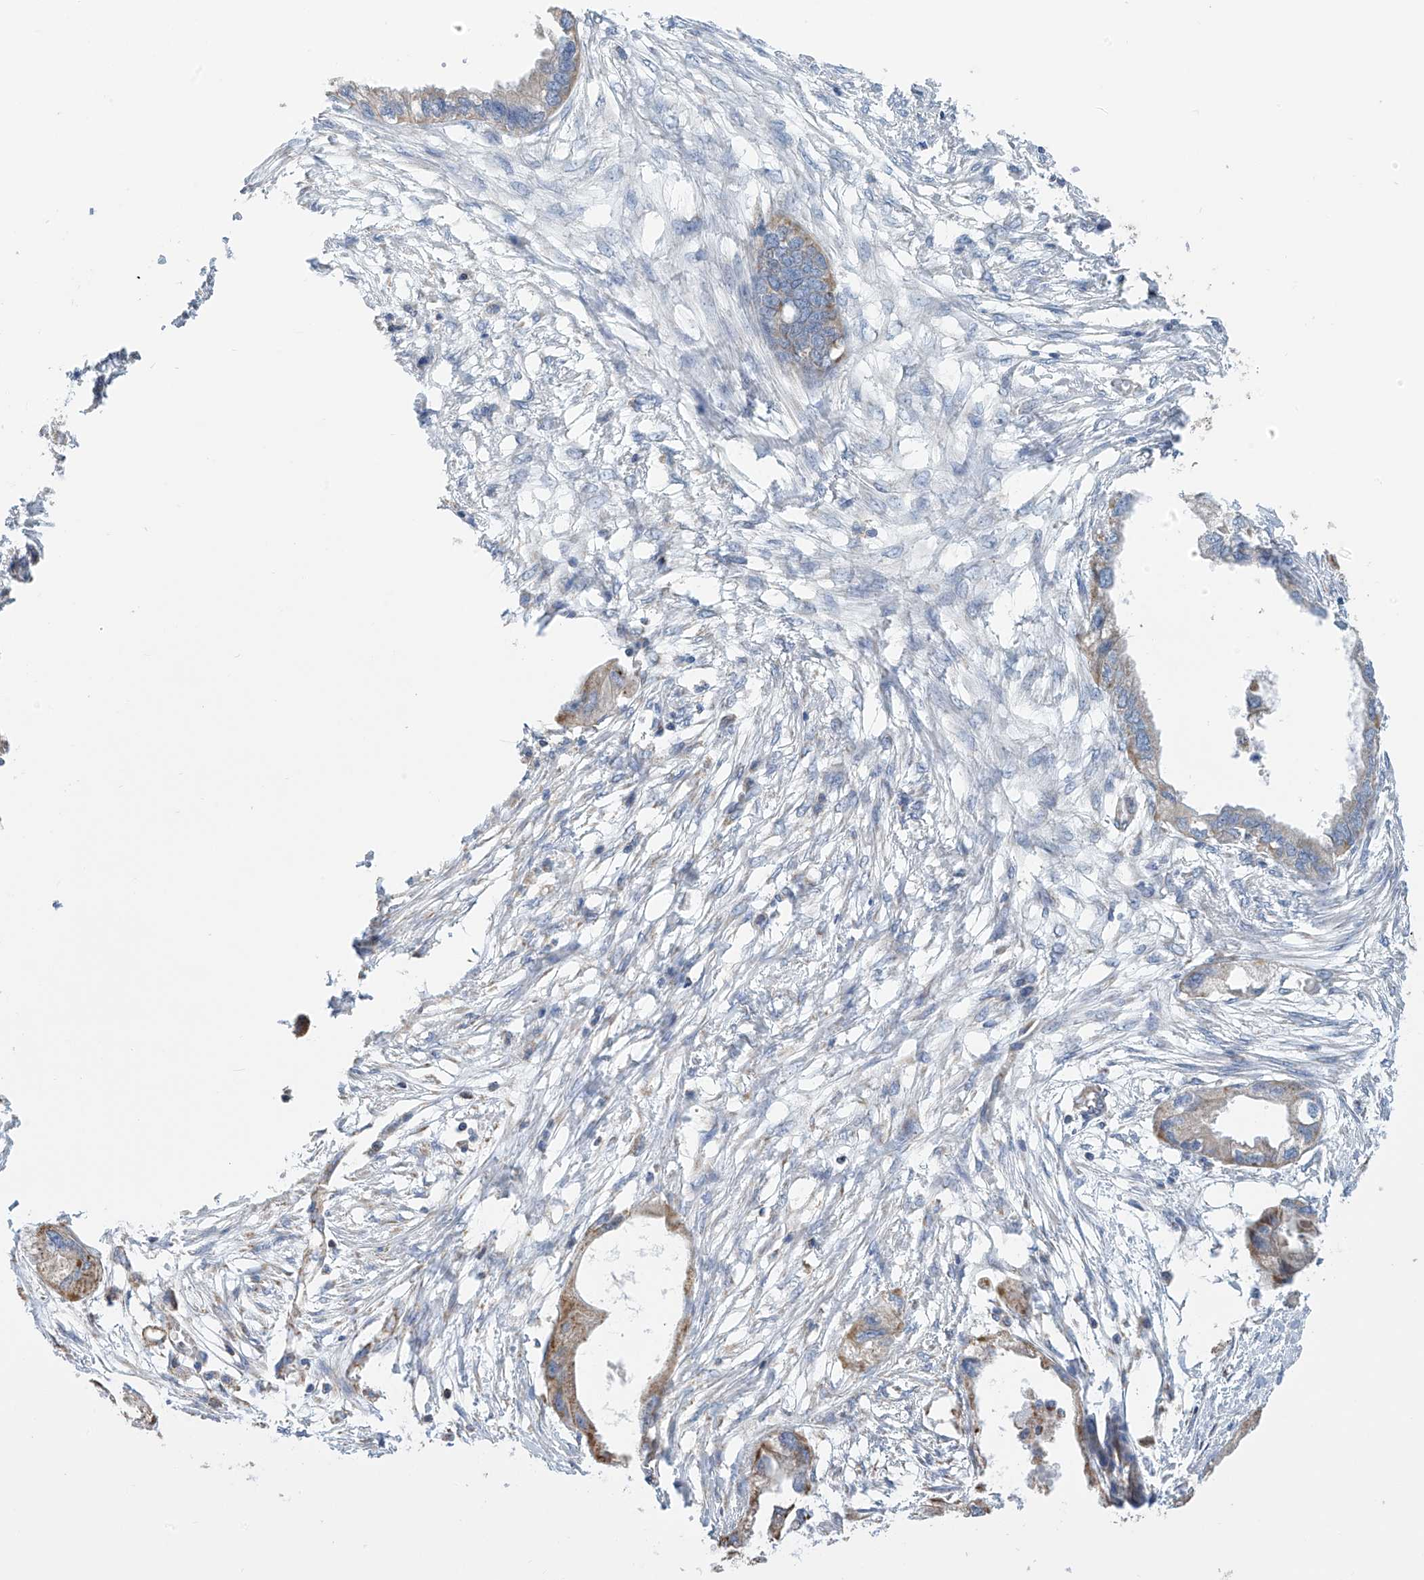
{"staining": {"intensity": "moderate", "quantity": "25%-75%", "location": "cytoplasmic/membranous"}, "tissue": "endometrial cancer", "cell_type": "Tumor cells", "image_type": "cancer", "snomed": [{"axis": "morphology", "description": "Adenocarcinoma, NOS"}, {"axis": "morphology", "description": "Adenocarcinoma, metastatic, NOS"}, {"axis": "topography", "description": "Adipose tissue"}, {"axis": "topography", "description": "Endometrium"}], "caption": "About 25%-75% of tumor cells in endometrial cancer (metastatic adenocarcinoma) reveal moderate cytoplasmic/membranous protein staining as visualized by brown immunohistochemical staining.", "gene": "PNPT1", "patient": {"sex": "female", "age": 67}}